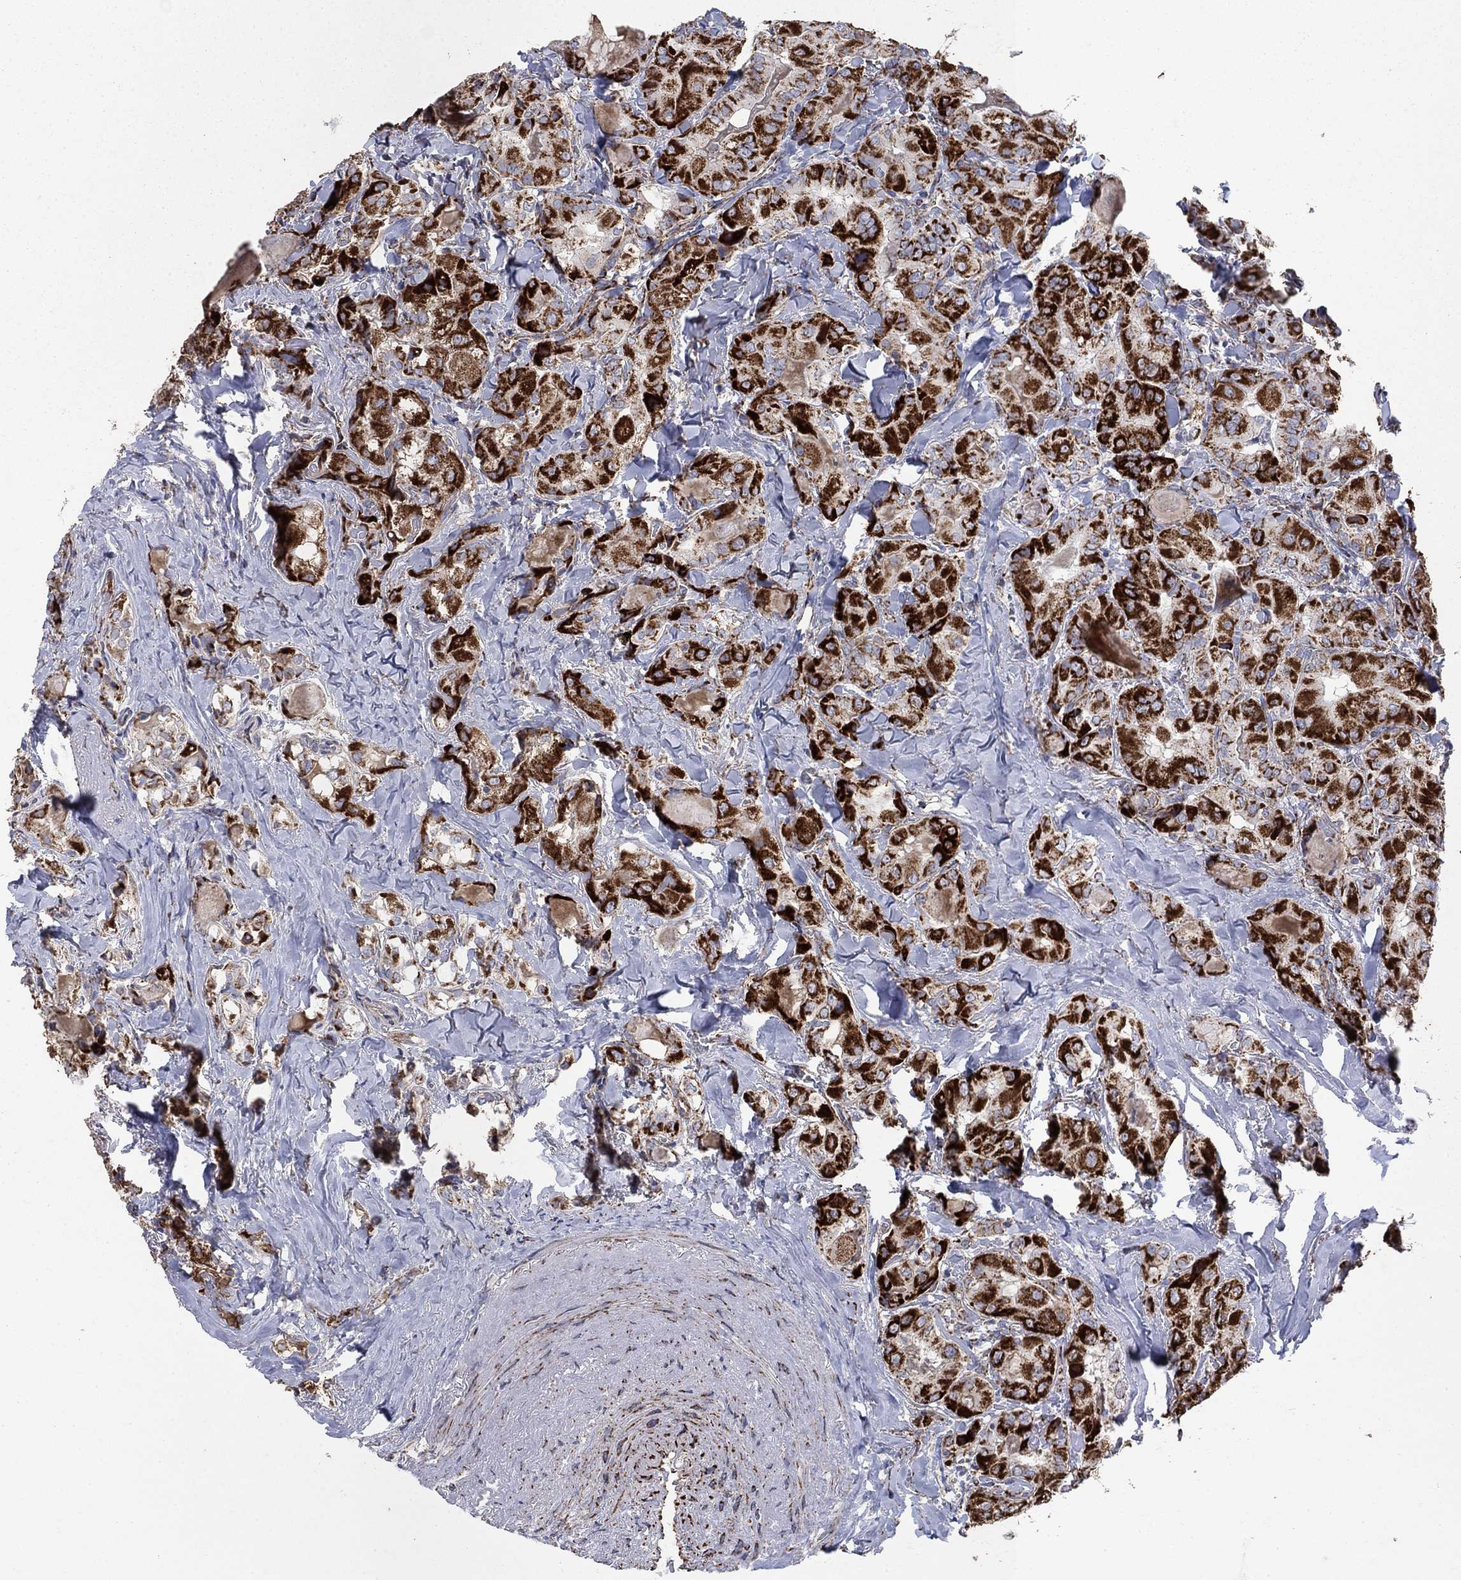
{"staining": {"intensity": "strong", "quantity": ">75%", "location": "cytoplasmic/membranous"}, "tissue": "thyroid cancer", "cell_type": "Tumor cells", "image_type": "cancer", "snomed": [{"axis": "morphology", "description": "Normal tissue, NOS"}, {"axis": "morphology", "description": "Papillary adenocarcinoma, NOS"}, {"axis": "topography", "description": "Thyroid gland"}], "caption": "This photomicrograph demonstrates immunohistochemistry staining of thyroid cancer (papillary adenocarcinoma), with high strong cytoplasmic/membranous staining in about >75% of tumor cells.", "gene": "PNPLA2", "patient": {"sex": "female", "age": 66}}